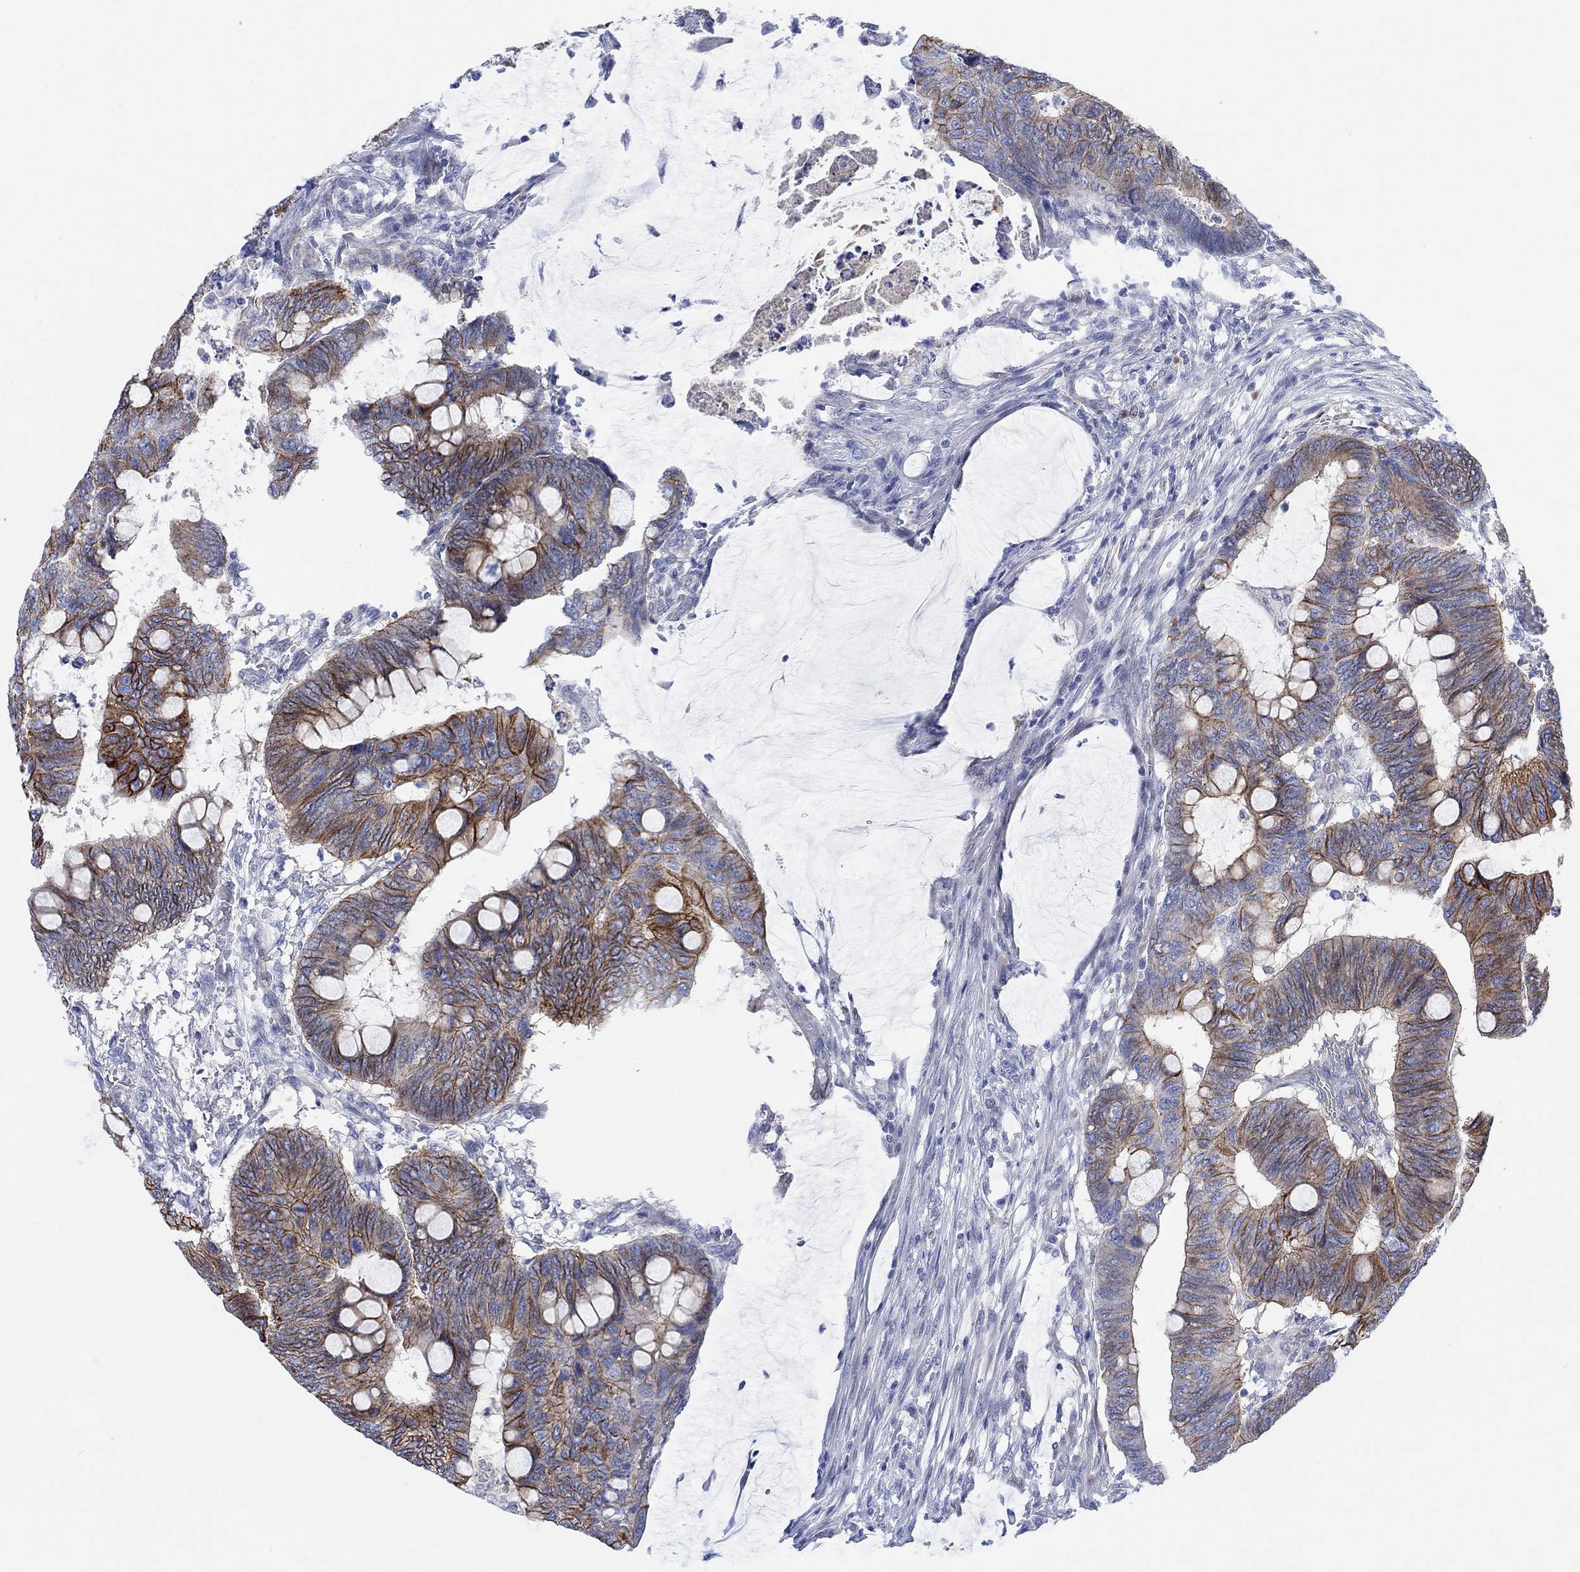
{"staining": {"intensity": "strong", "quantity": "25%-75%", "location": "cytoplasmic/membranous"}, "tissue": "colorectal cancer", "cell_type": "Tumor cells", "image_type": "cancer", "snomed": [{"axis": "morphology", "description": "Normal tissue, NOS"}, {"axis": "morphology", "description": "Adenocarcinoma, NOS"}, {"axis": "topography", "description": "Rectum"}, {"axis": "topography", "description": "Peripheral nerve tissue"}], "caption": "Brown immunohistochemical staining in human colorectal cancer displays strong cytoplasmic/membranous expression in approximately 25%-75% of tumor cells. The staining was performed using DAB to visualize the protein expression in brown, while the nuclei were stained in blue with hematoxylin (Magnification: 20x).", "gene": "TLDC2", "patient": {"sex": "male", "age": 92}}